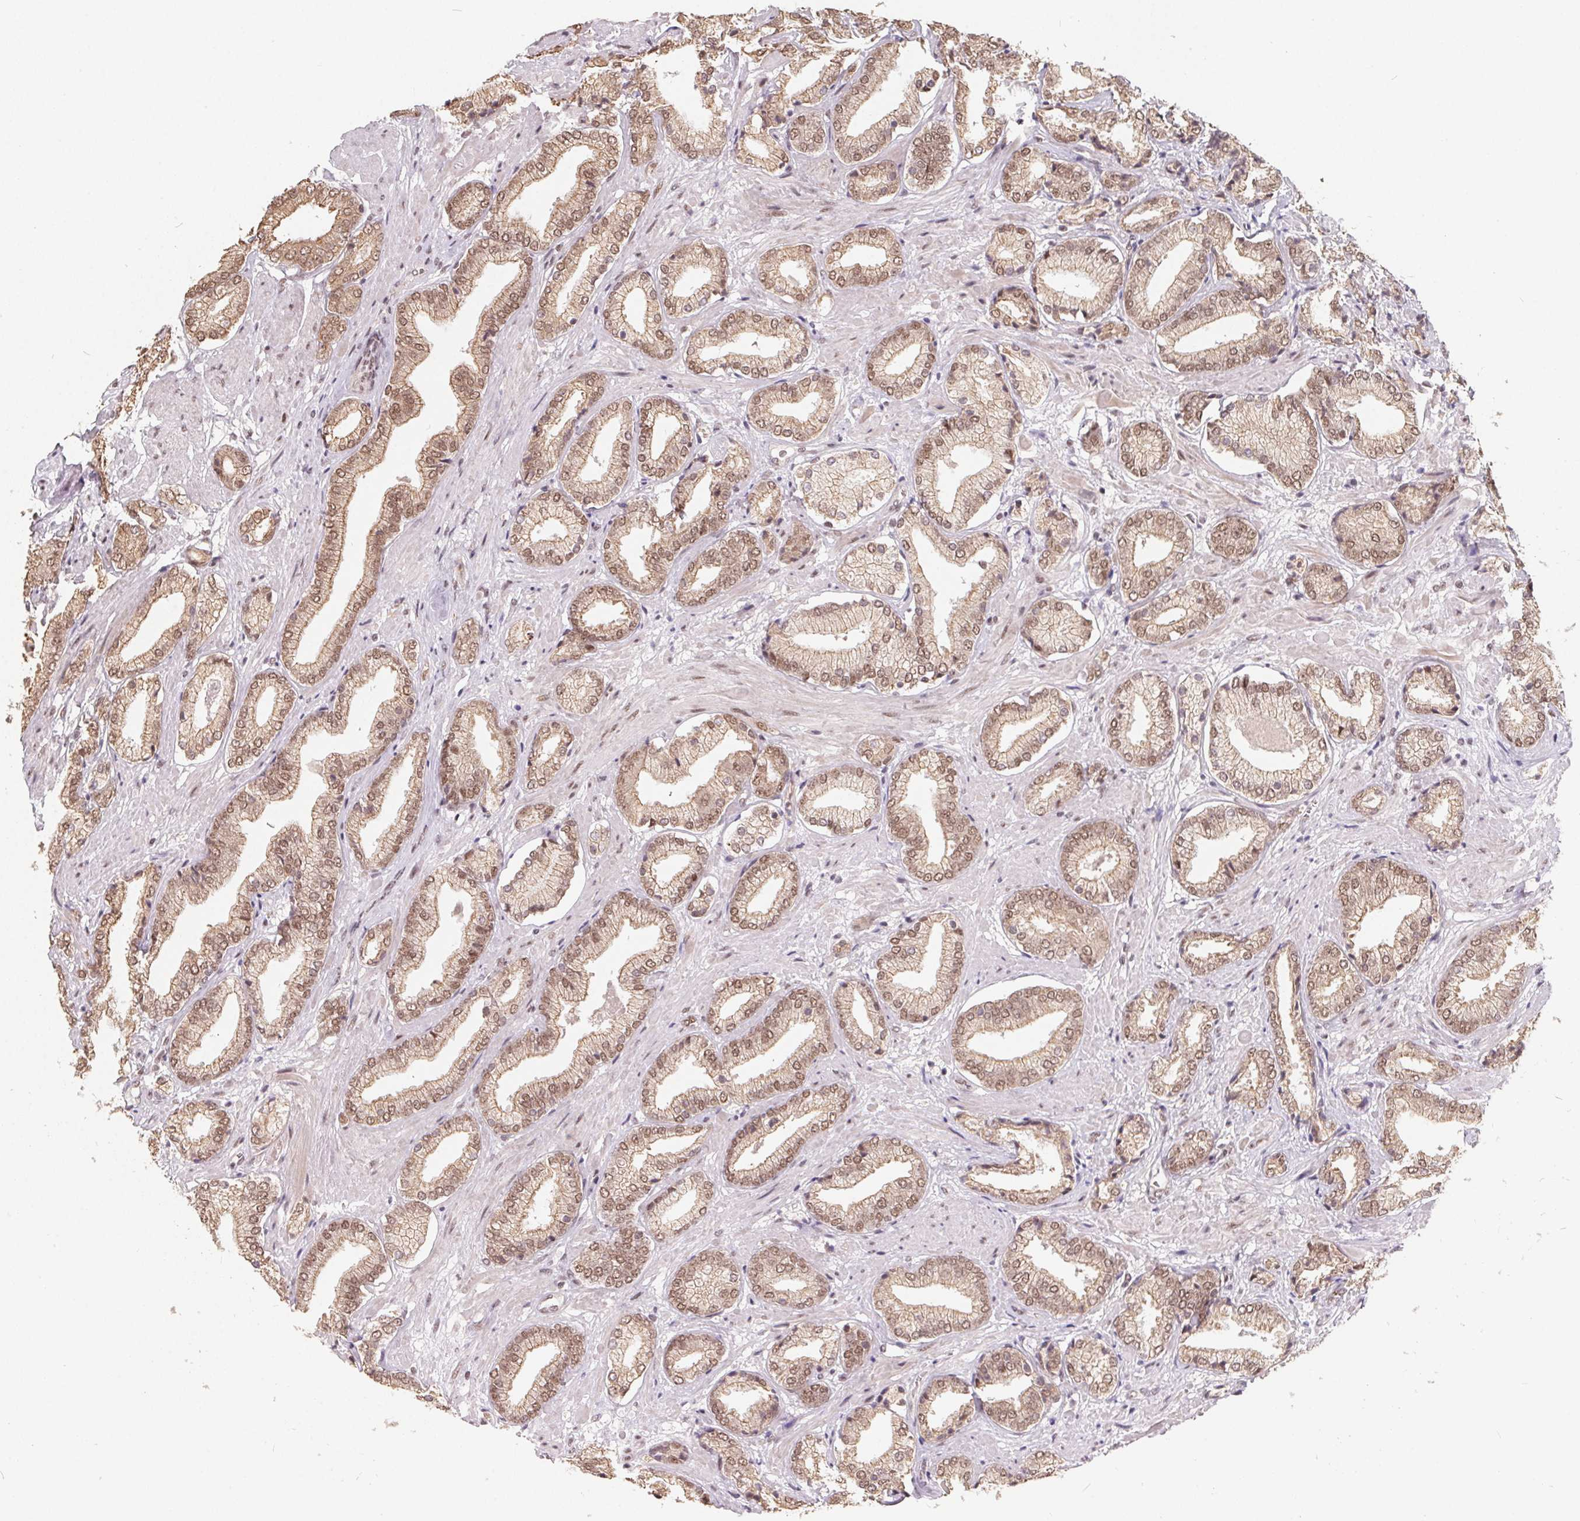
{"staining": {"intensity": "moderate", "quantity": ">75%", "location": "cytoplasmic/membranous,nuclear"}, "tissue": "prostate cancer", "cell_type": "Tumor cells", "image_type": "cancer", "snomed": [{"axis": "morphology", "description": "Adenocarcinoma, High grade"}, {"axis": "topography", "description": "Prostate"}], "caption": "Prostate high-grade adenocarcinoma stained with DAB (3,3'-diaminobenzidine) IHC exhibits medium levels of moderate cytoplasmic/membranous and nuclear positivity in approximately >75% of tumor cells. (IHC, brightfield microscopy, high magnification).", "gene": "TCERG1", "patient": {"sex": "male", "age": 56}}